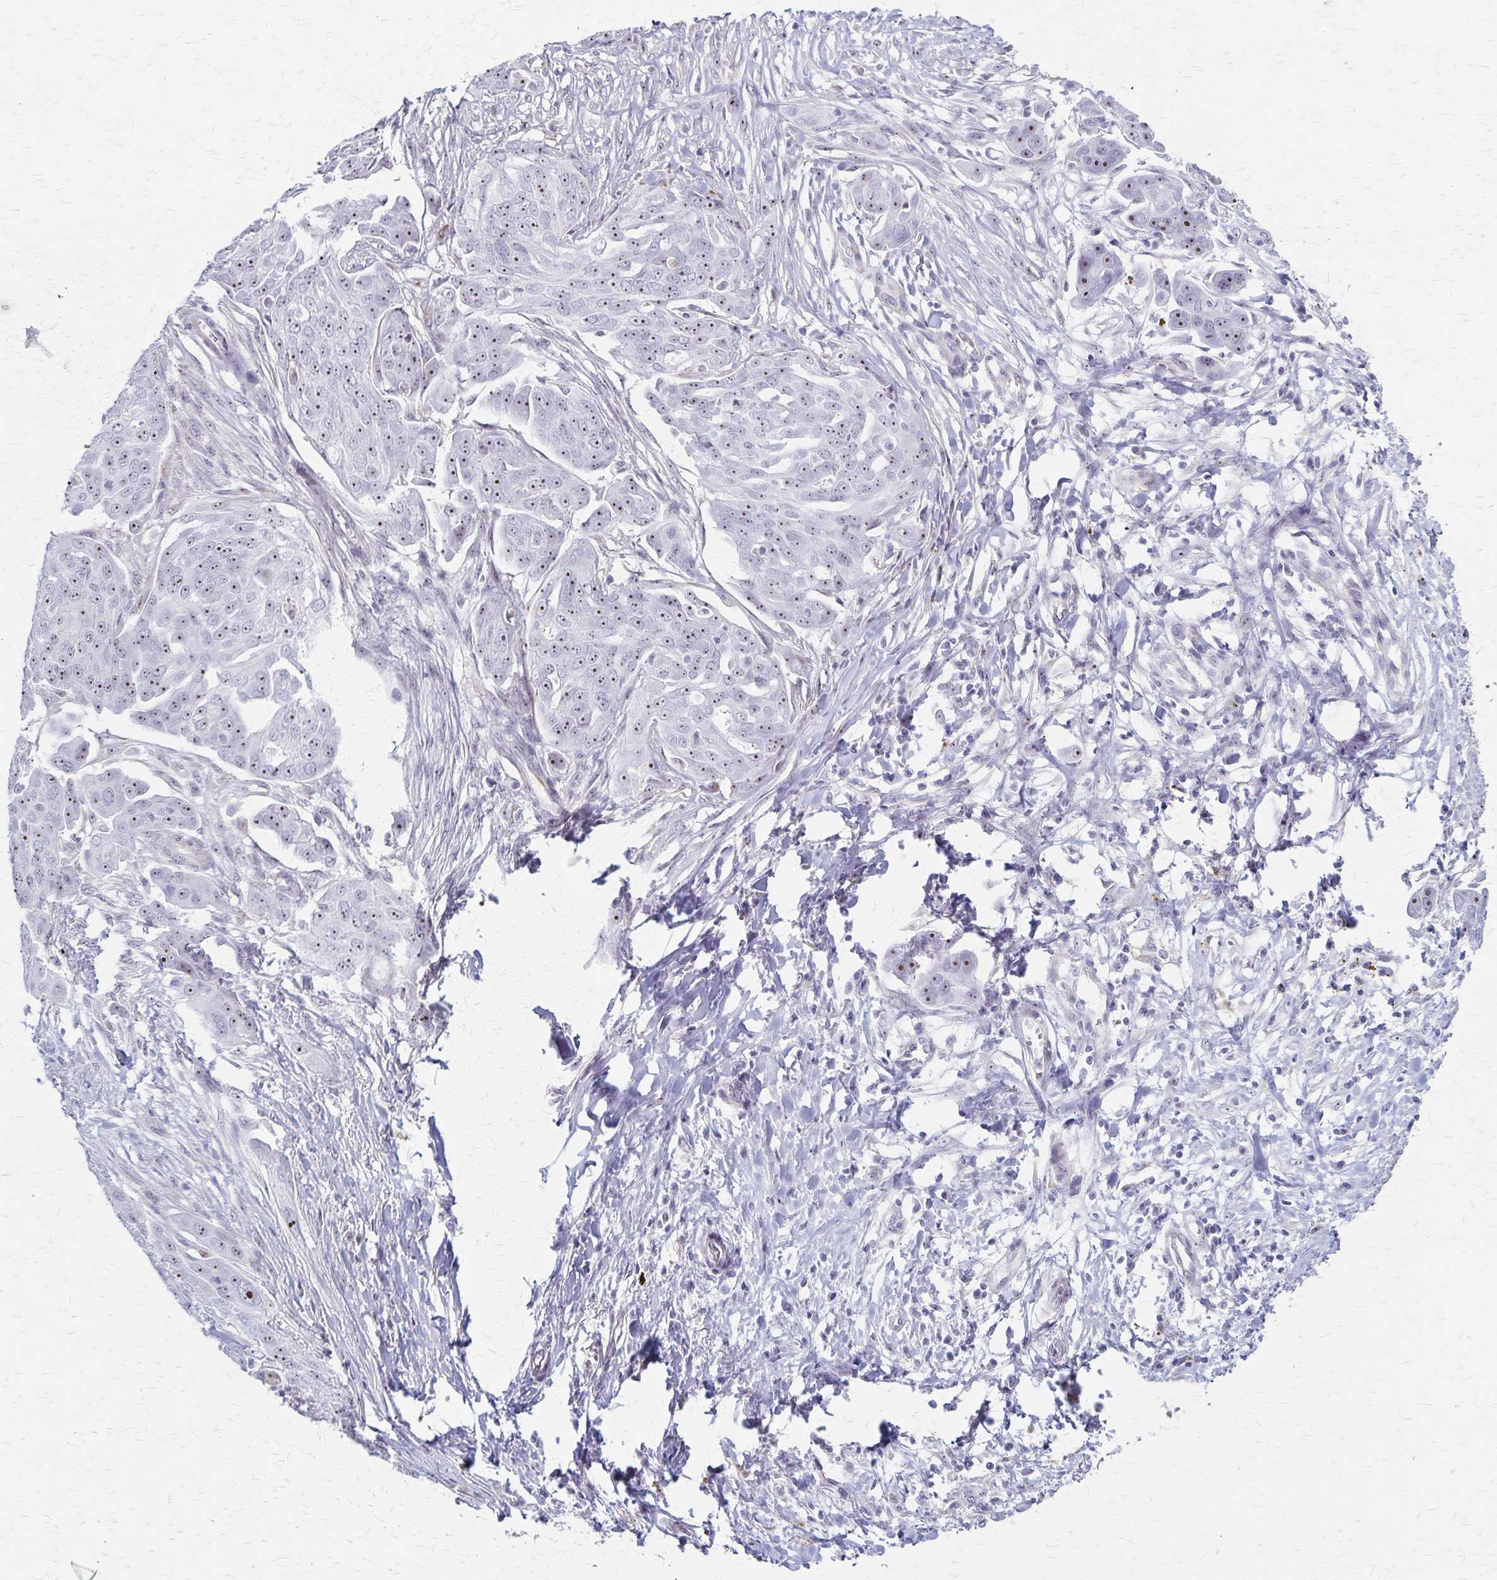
{"staining": {"intensity": "weak", "quantity": ">75%", "location": "nuclear"}, "tissue": "ovarian cancer", "cell_type": "Tumor cells", "image_type": "cancer", "snomed": [{"axis": "morphology", "description": "Carcinoma, endometroid"}, {"axis": "topography", "description": "Ovary"}], "caption": "Brown immunohistochemical staining in human ovarian cancer (endometroid carcinoma) demonstrates weak nuclear staining in approximately >75% of tumor cells.", "gene": "DLK2", "patient": {"sex": "female", "age": 70}}